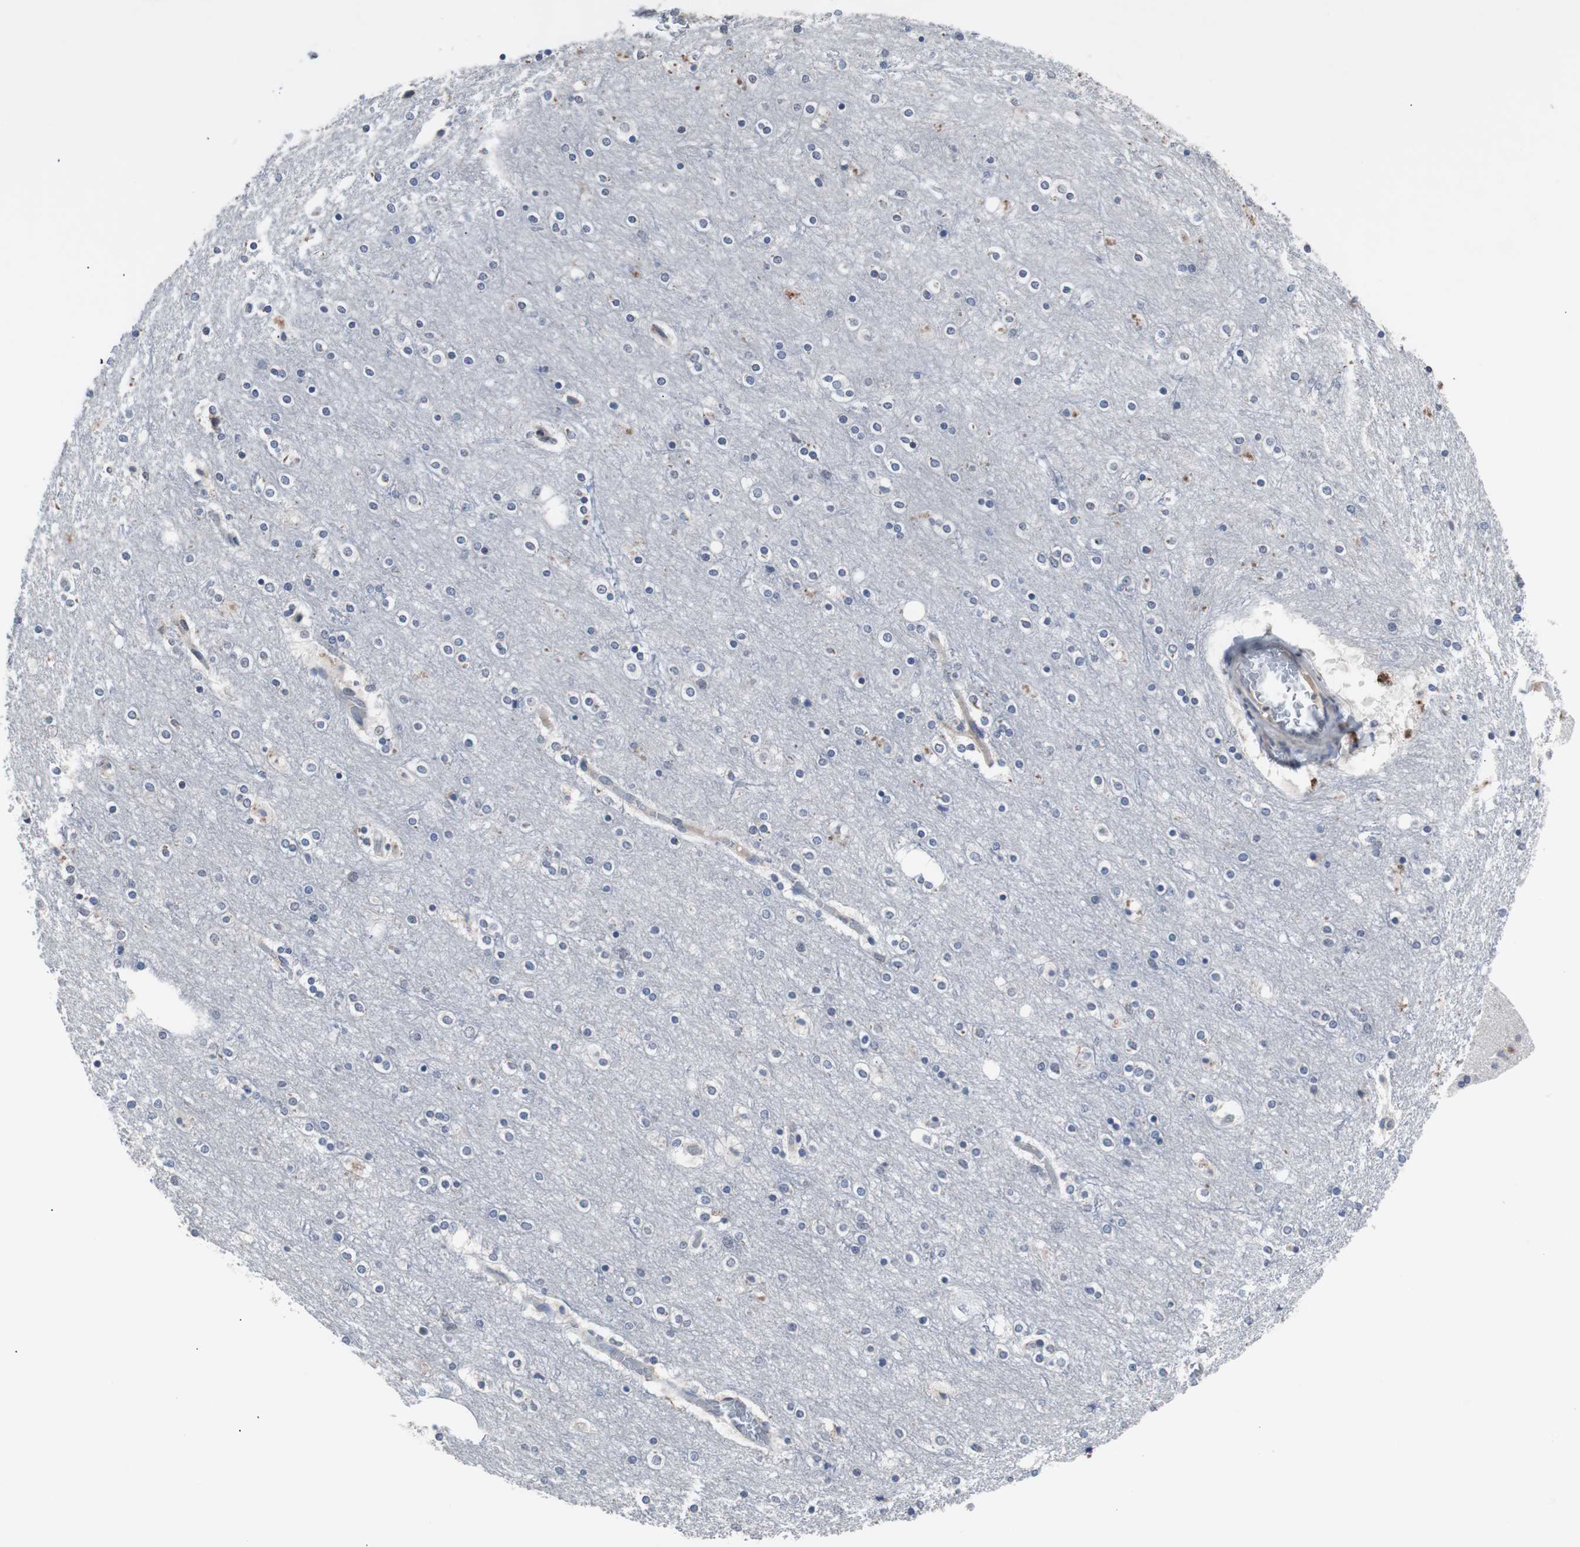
{"staining": {"intensity": "negative", "quantity": "none", "location": "none"}, "tissue": "cerebral cortex", "cell_type": "Endothelial cells", "image_type": "normal", "snomed": [{"axis": "morphology", "description": "Normal tissue, NOS"}, {"axis": "topography", "description": "Cerebral cortex"}], "caption": "A high-resolution histopathology image shows IHC staining of unremarkable cerebral cortex, which reveals no significant expression in endothelial cells. Nuclei are stained in blue.", "gene": "RBM47", "patient": {"sex": "female", "age": 54}}